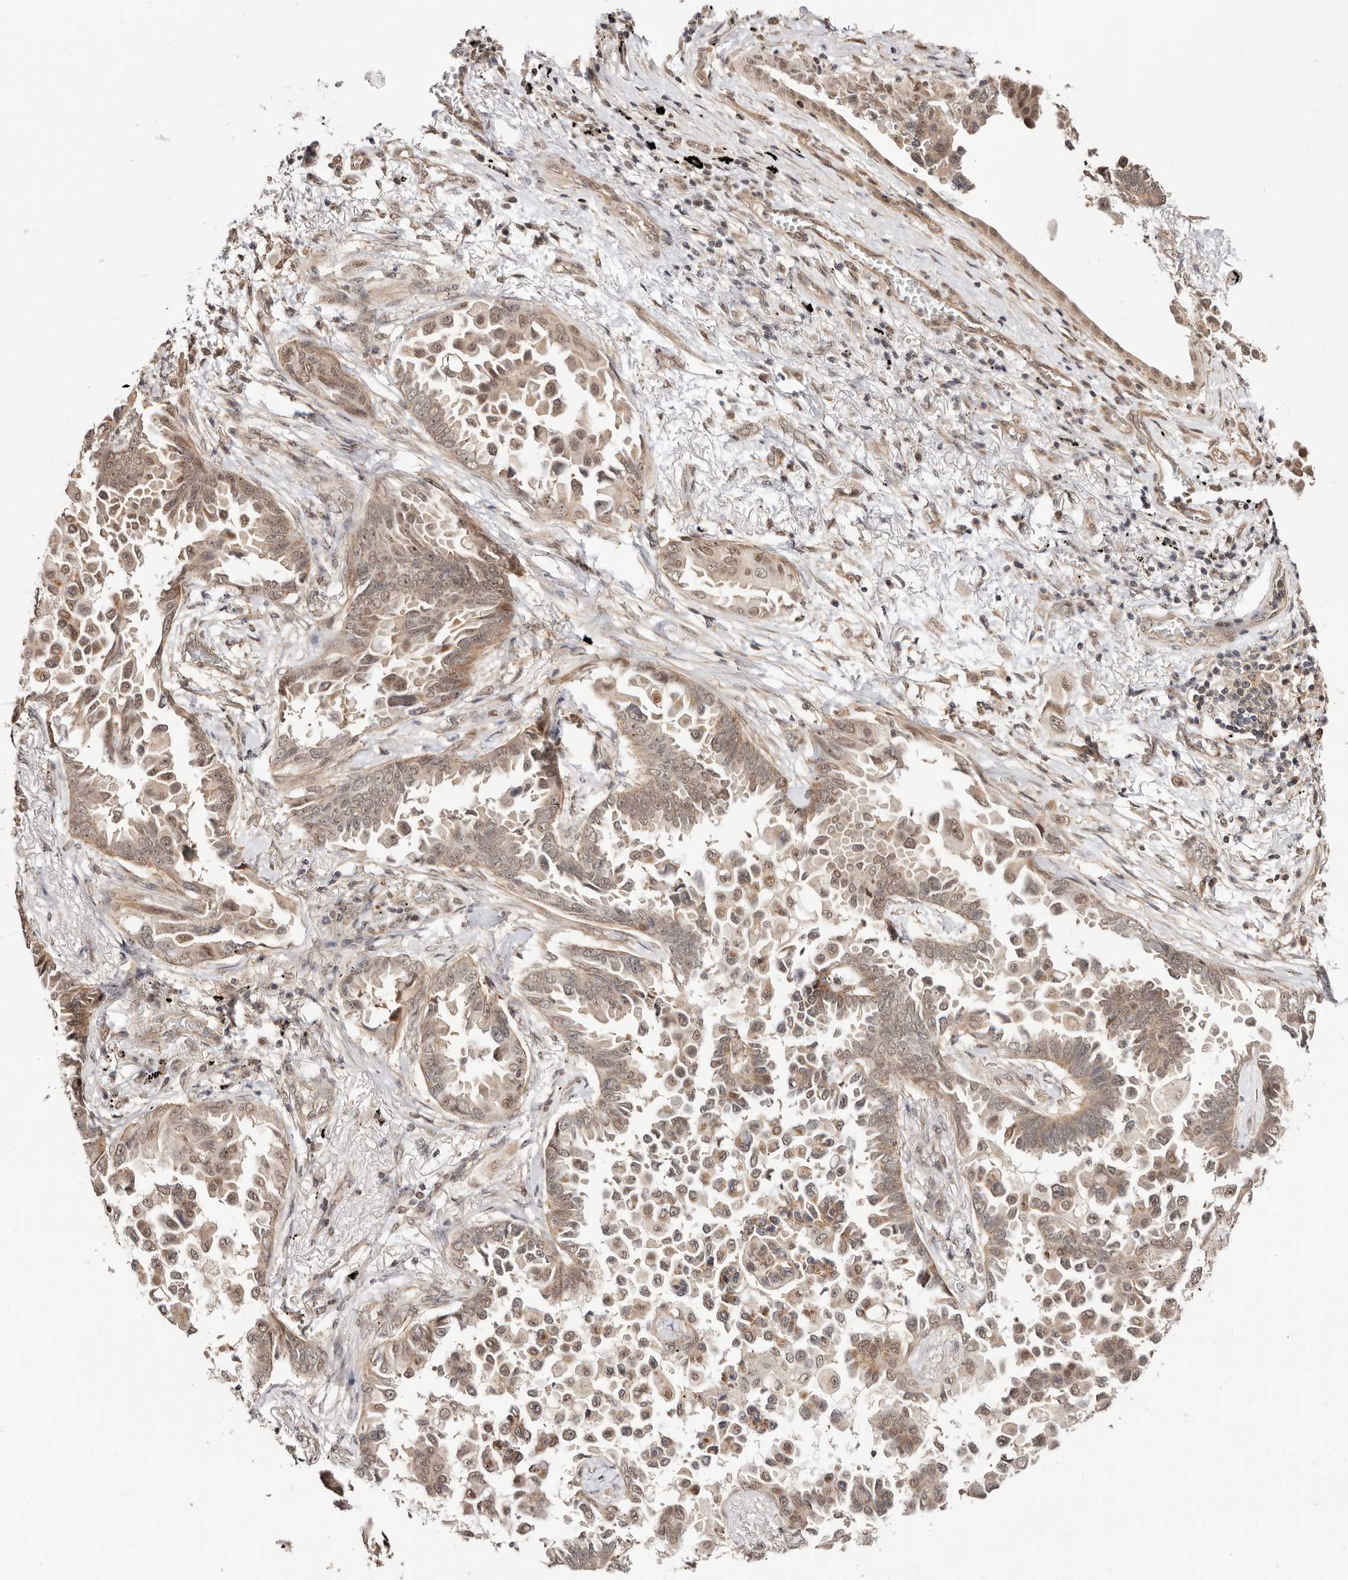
{"staining": {"intensity": "moderate", "quantity": ">75%", "location": "cytoplasmic/membranous,nuclear"}, "tissue": "lung cancer", "cell_type": "Tumor cells", "image_type": "cancer", "snomed": [{"axis": "morphology", "description": "Adenocarcinoma, NOS"}, {"axis": "topography", "description": "Lung"}], "caption": "Lung cancer (adenocarcinoma) stained with a protein marker shows moderate staining in tumor cells.", "gene": "CTNNBL1", "patient": {"sex": "female", "age": 67}}